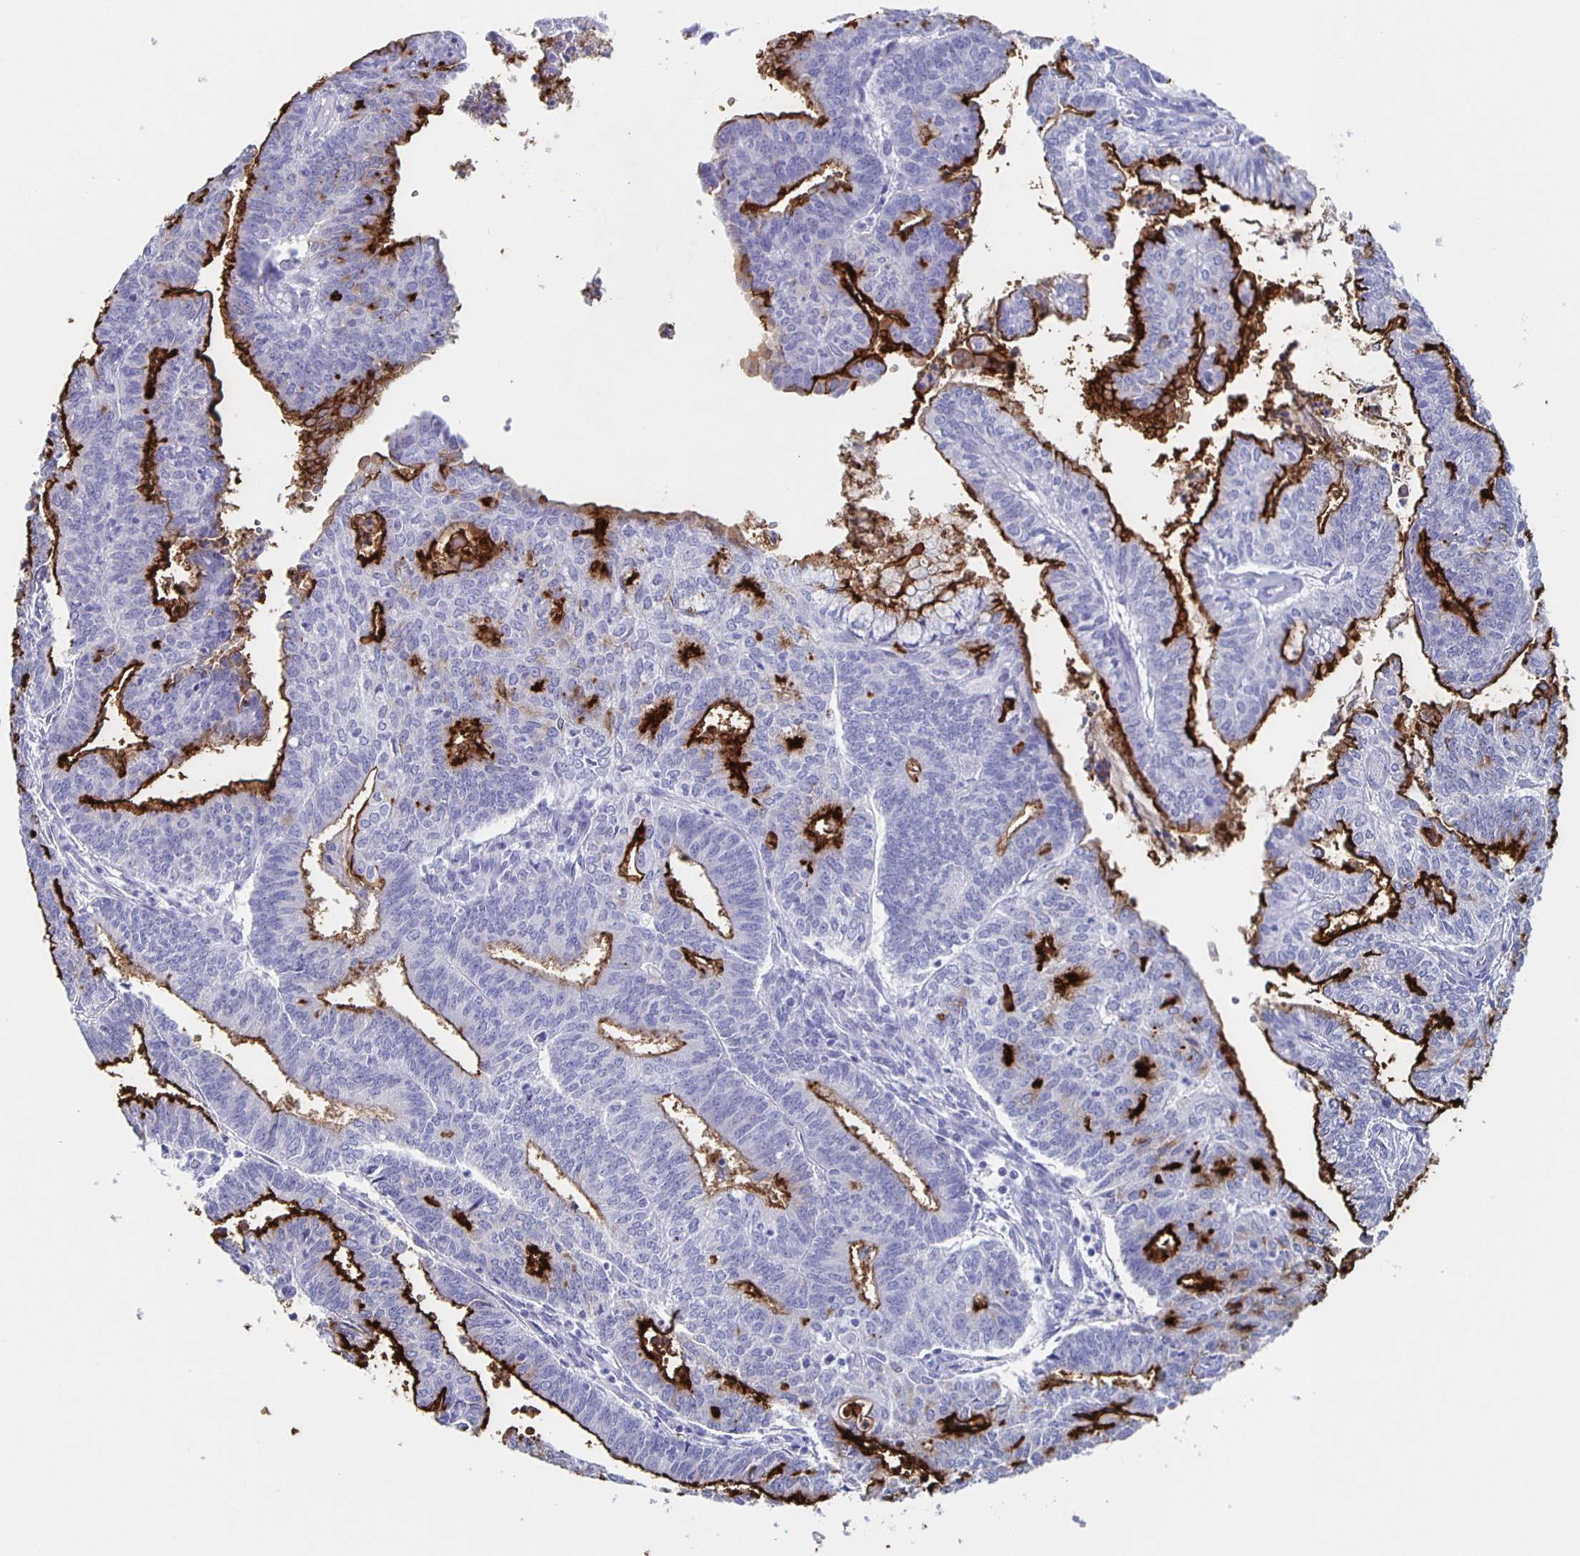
{"staining": {"intensity": "strong", "quantity": "25%-75%", "location": "cytoplasmic/membranous"}, "tissue": "endometrial cancer", "cell_type": "Tumor cells", "image_type": "cancer", "snomed": [{"axis": "morphology", "description": "Adenocarcinoma, NOS"}, {"axis": "topography", "description": "Endometrium"}], "caption": "The photomicrograph reveals immunohistochemical staining of endometrial cancer (adenocarcinoma). There is strong cytoplasmic/membranous staining is seen in about 25%-75% of tumor cells. The protein of interest is shown in brown color, while the nuclei are stained blue.", "gene": "SLC34A2", "patient": {"sex": "female", "age": 61}}